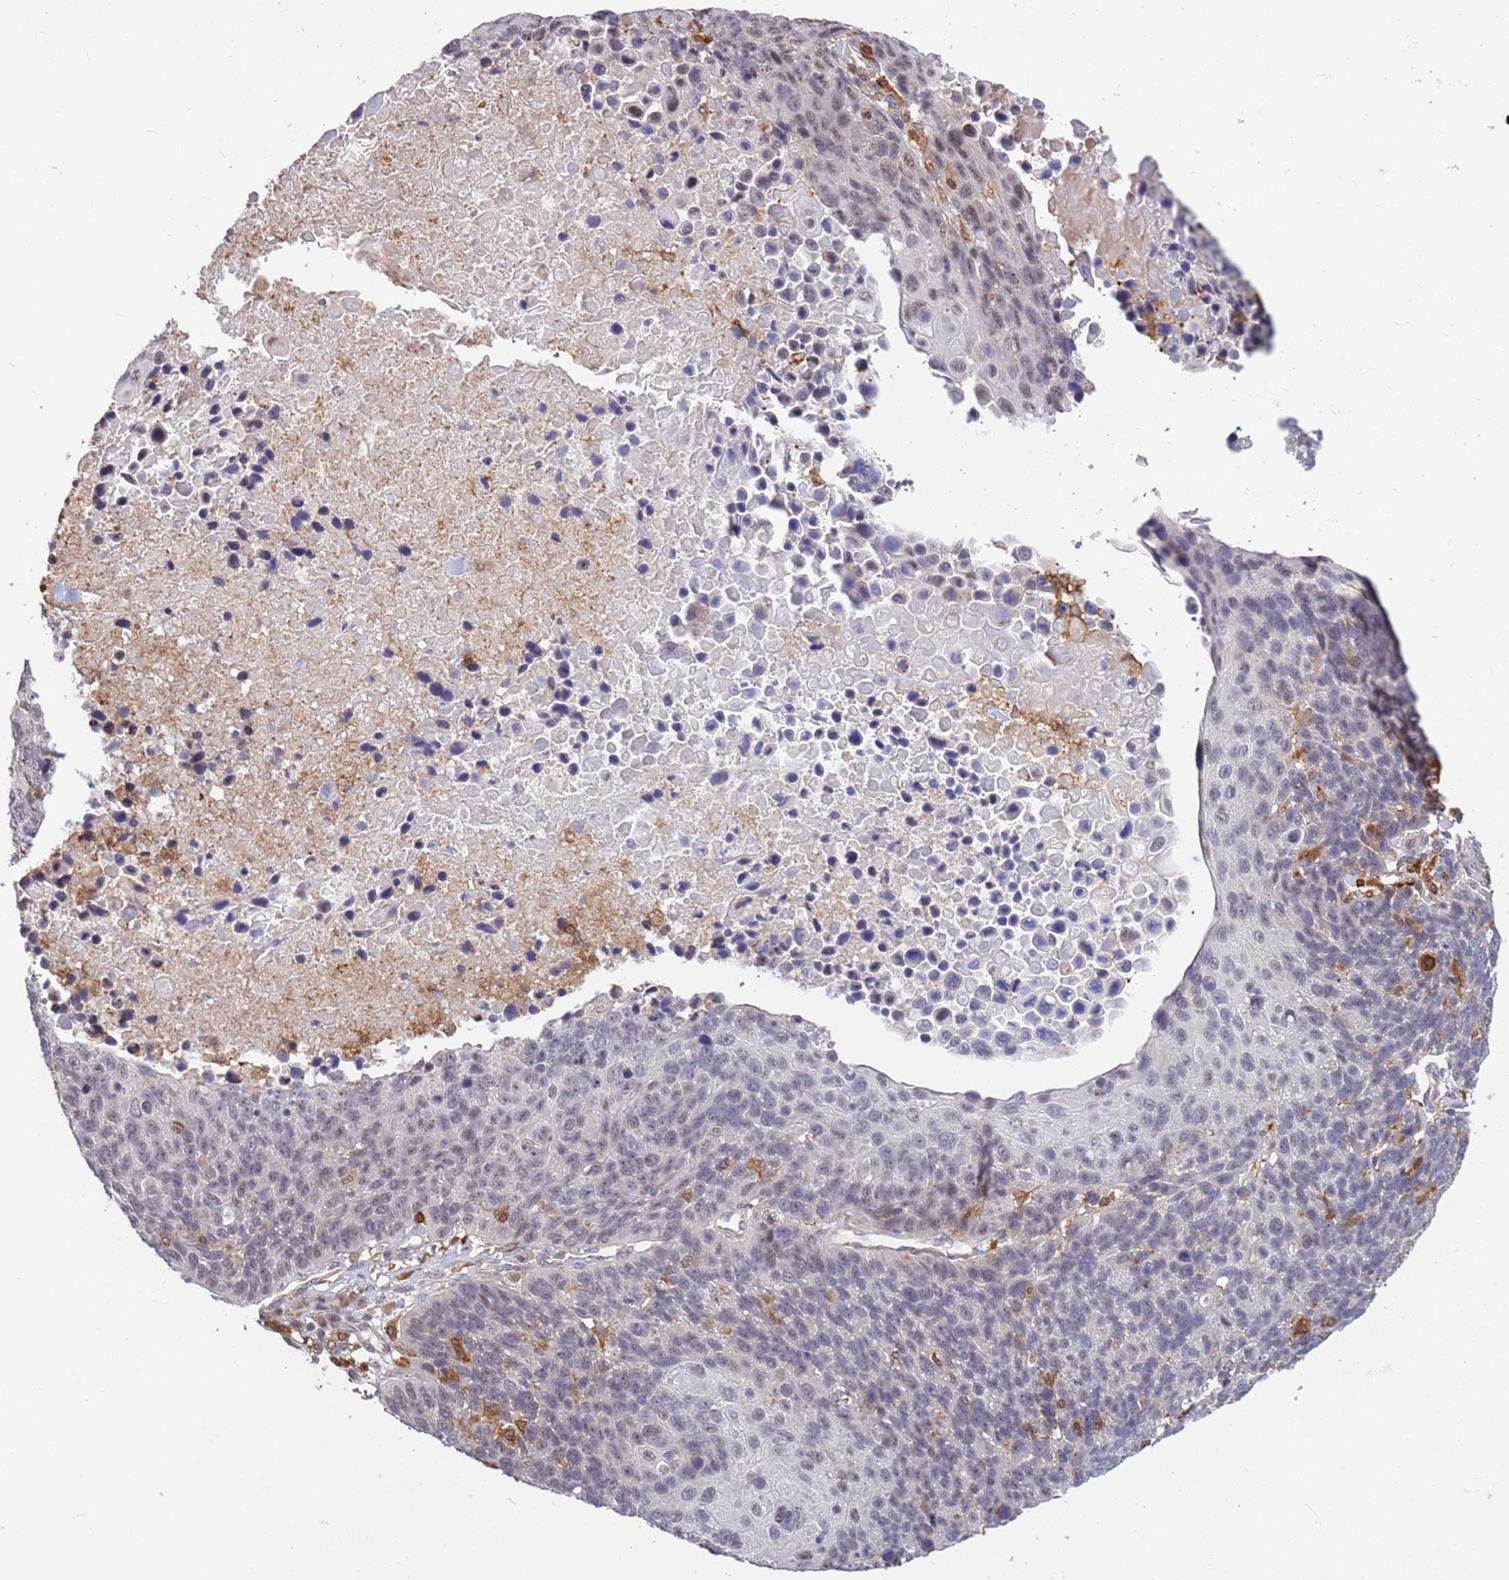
{"staining": {"intensity": "negative", "quantity": "none", "location": "none"}, "tissue": "lung cancer", "cell_type": "Tumor cells", "image_type": "cancer", "snomed": [{"axis": "morphology", "description": "Normal tissue, NOS"}, {"axis": "morphology", "description": "Squamous cell carcinoma, NOS"}, {"axis": "topography", "description": "Lymph node"}, {"axis": "topography", "description": "Lung"}], "caption": "High power microscopy micrograph of an immunohistochemistry (IHC) photomicrograph of squamous cell carcinoma (lung), revealing no significant expression in tumor cells.", "gene": "CCNJL", "patient": {"sex": "male", "age": 66}}